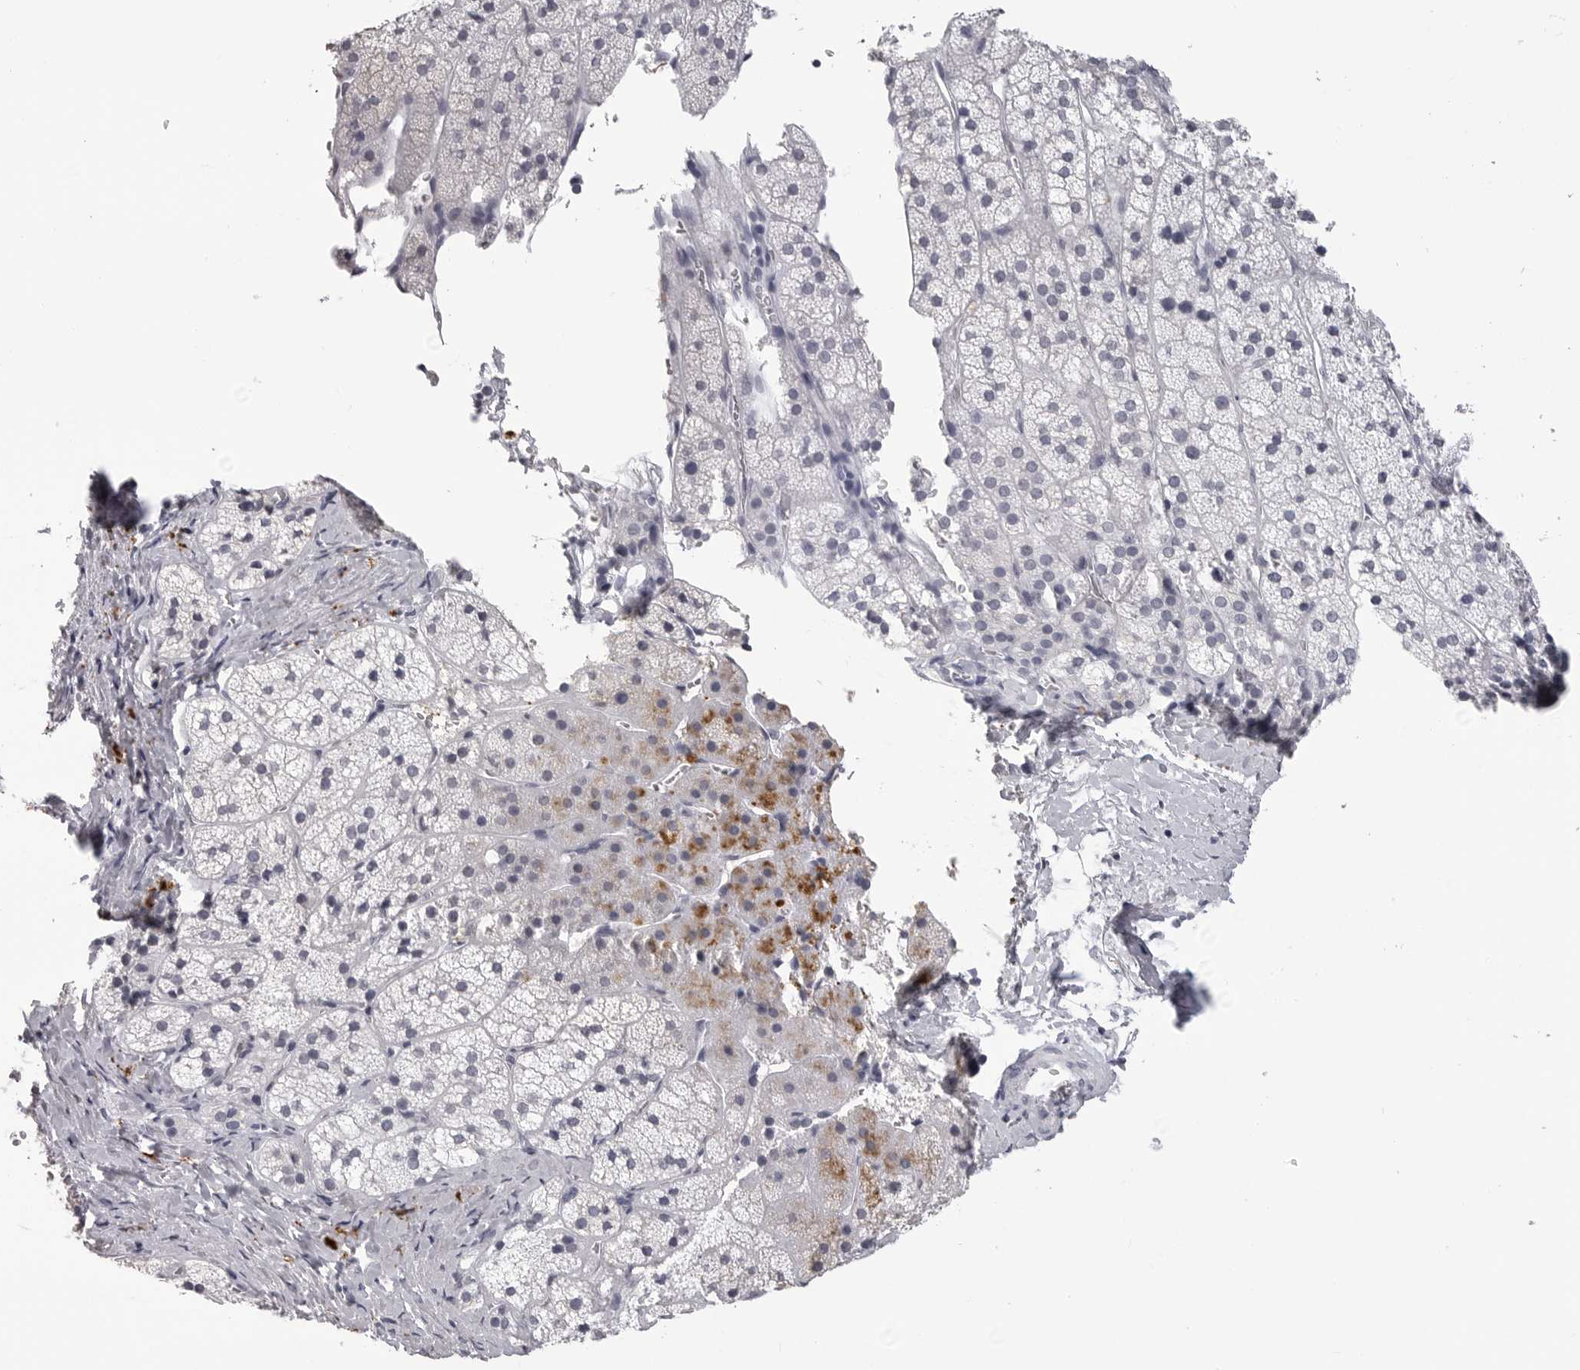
{"staining": {"intensity": "moderate", "quantity": "<25%", "location": "cytoplasmic/membranous"}, "tissue": "adrenal gland", "cell_type": "Glandular cells", "image_type": "normal", "snomed": [{"axis": "morphology", "description": "Normal tissue, NOS"}, {"axis": "topography", "description": "Adrenal gland"}], "caption": "An IHC histopathology image of unremarkable tissue is shown. Protein staining in brown shows moderate cytoplasmic/membranous positivity in adrenal gland within glandular cells. Using DAB (brown) and hematoxylin (blue) stains, captured at high magnification using brightfield microscopy.", "gene": "LGALS4", "patient": {"sex": "female", "age": 44}}